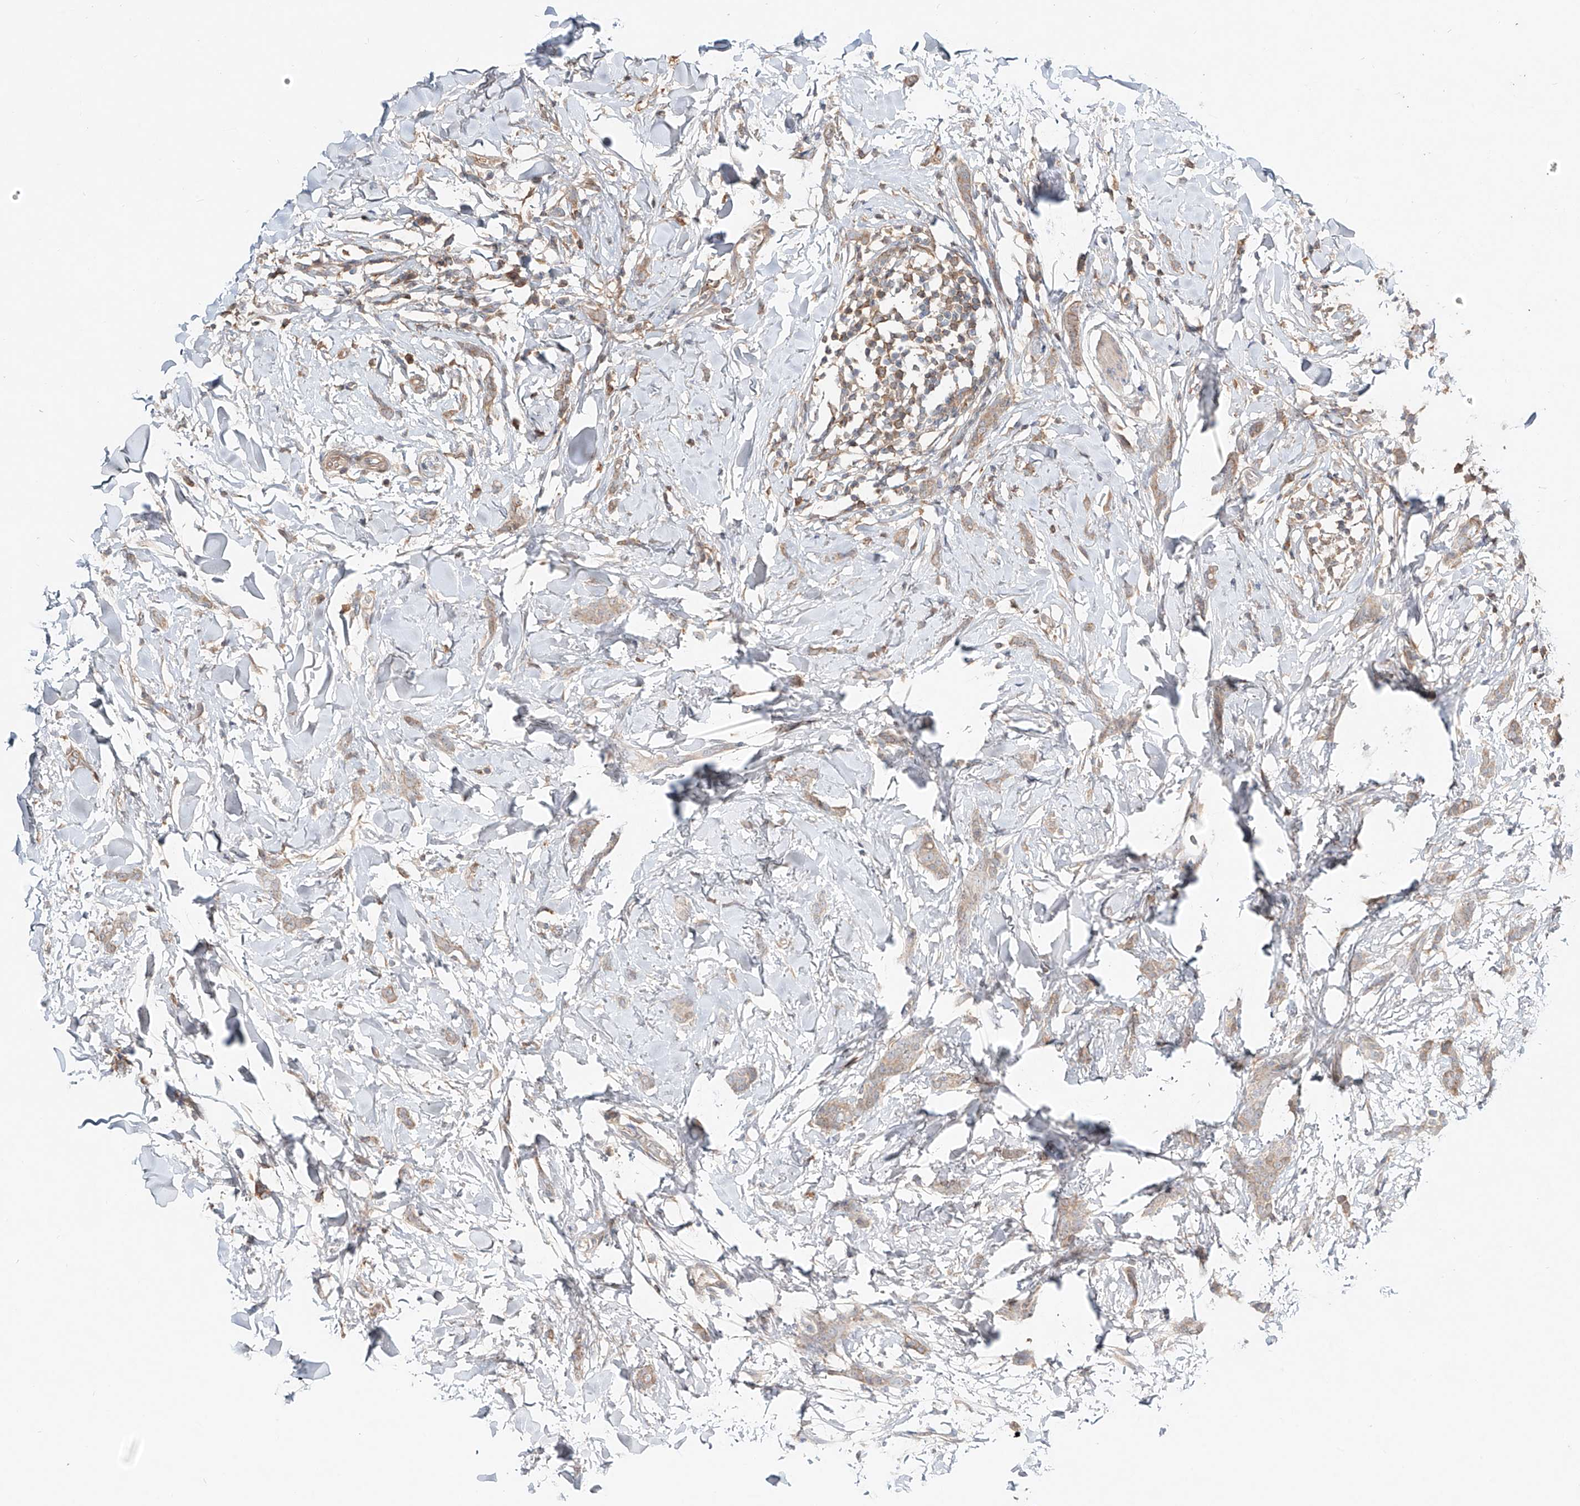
{"staining": {"intensity": "weak", "quantity": "25%-75%", "location": "cytoplasmic/membranous"}, "tissue": "breast cancer", "cell_type": "Tumor cells", "image_type": "cancer", "snomed": [{"axis": "morphology", "description": "Lobular carcinoma"}, {"axis": "topography", "description": "Skin"}, {"axis": "topography", "description": "Breast"}], "caption": "Protein staining demonstrates weak cytoplasmic/membranous positivity in about 25%-75% of tumor cells in breast cancer (lobular carcinoma).", "gene": "ERO1A", "patient": {"sex": "female", "age": 46}}